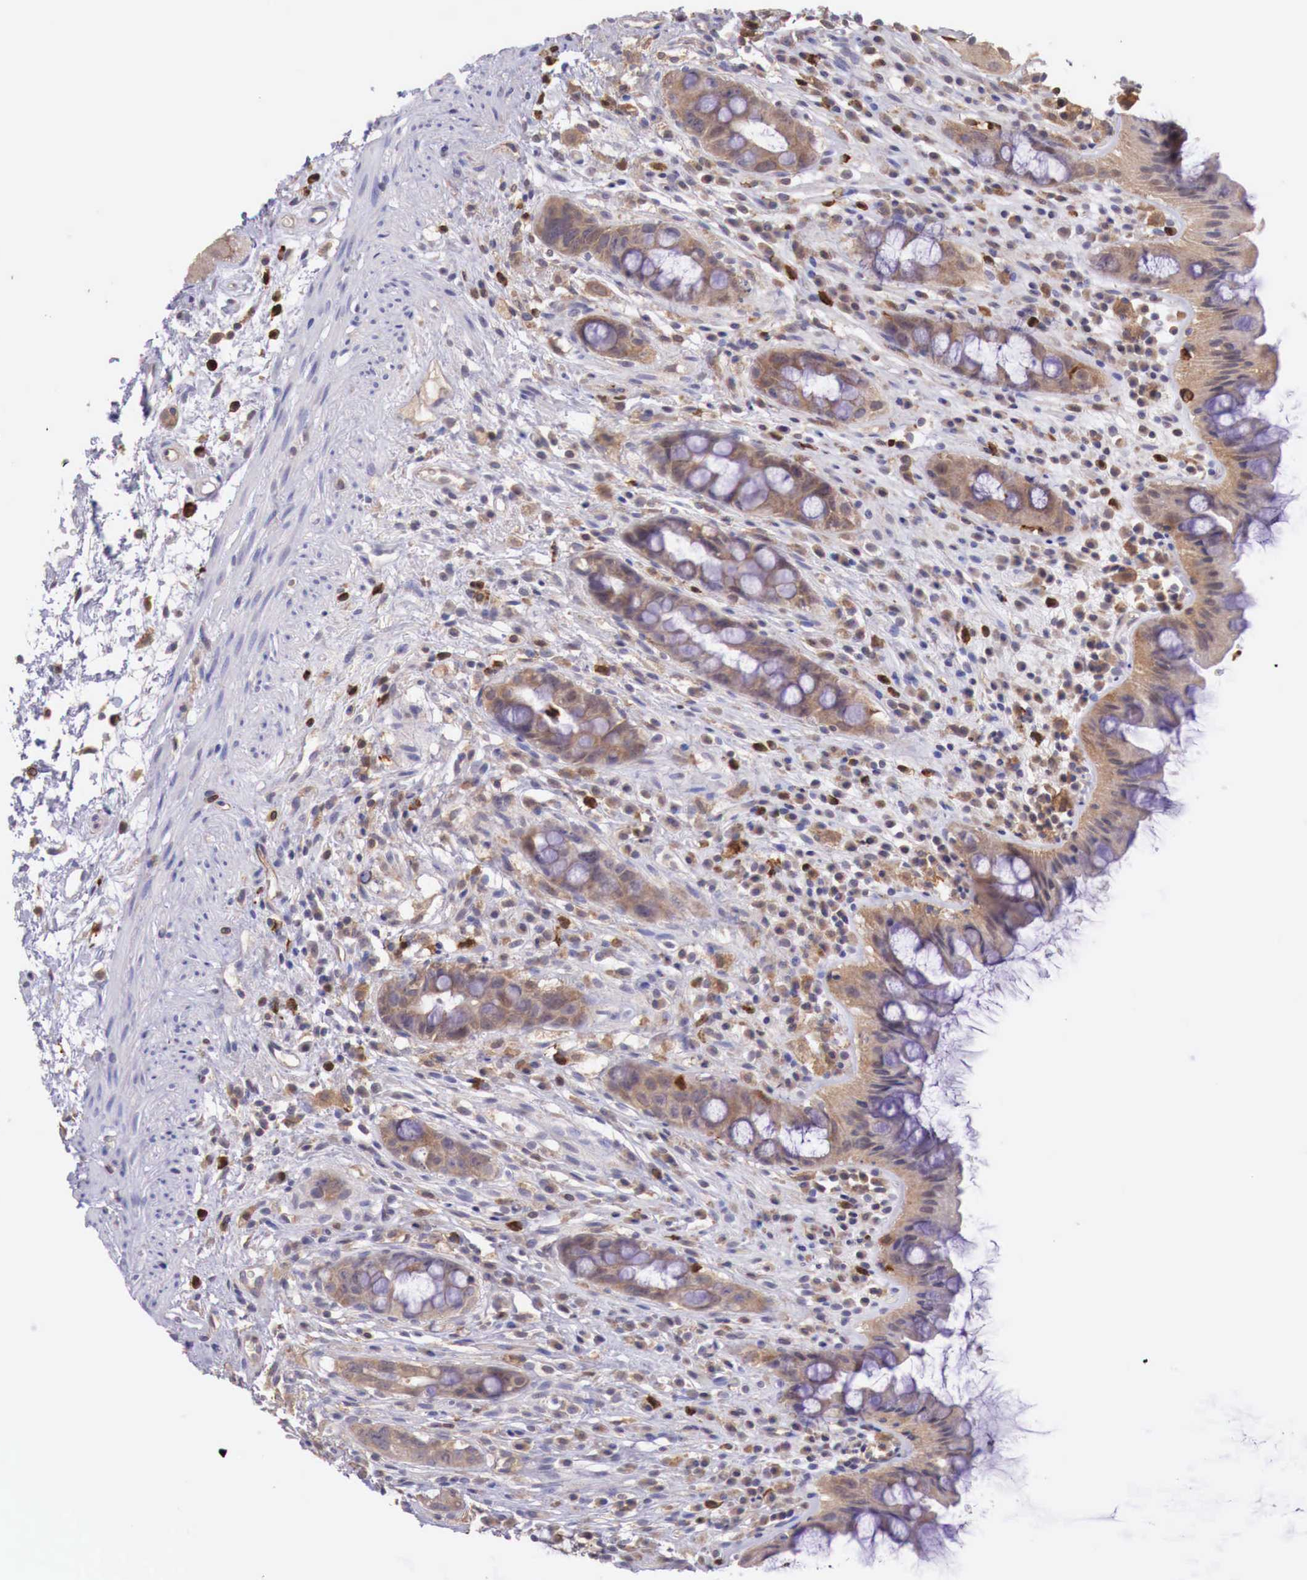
{"staining": {"intensity": "weak", "quantity": ">75%", "location": "cytoplasmic/membranous"}, "tissue": "rectum", "cell_type": "Glandular cells", "image_type": "normal", "snomed": [{"axis": "morphology", "description": "Normal tissue, NOS"}, {"axis": "topography", "description": "Rectum"}], "caption": "Rectum stained with DAB (3,3'-diaminobenzidine) immunohistochemistry (IHC) exhibits low levels of weak cytoplasmic/membranous expression in about >75% of glandular cells.", "gene": "GAB2", "patient": {"sex": "male", "age": 65}}